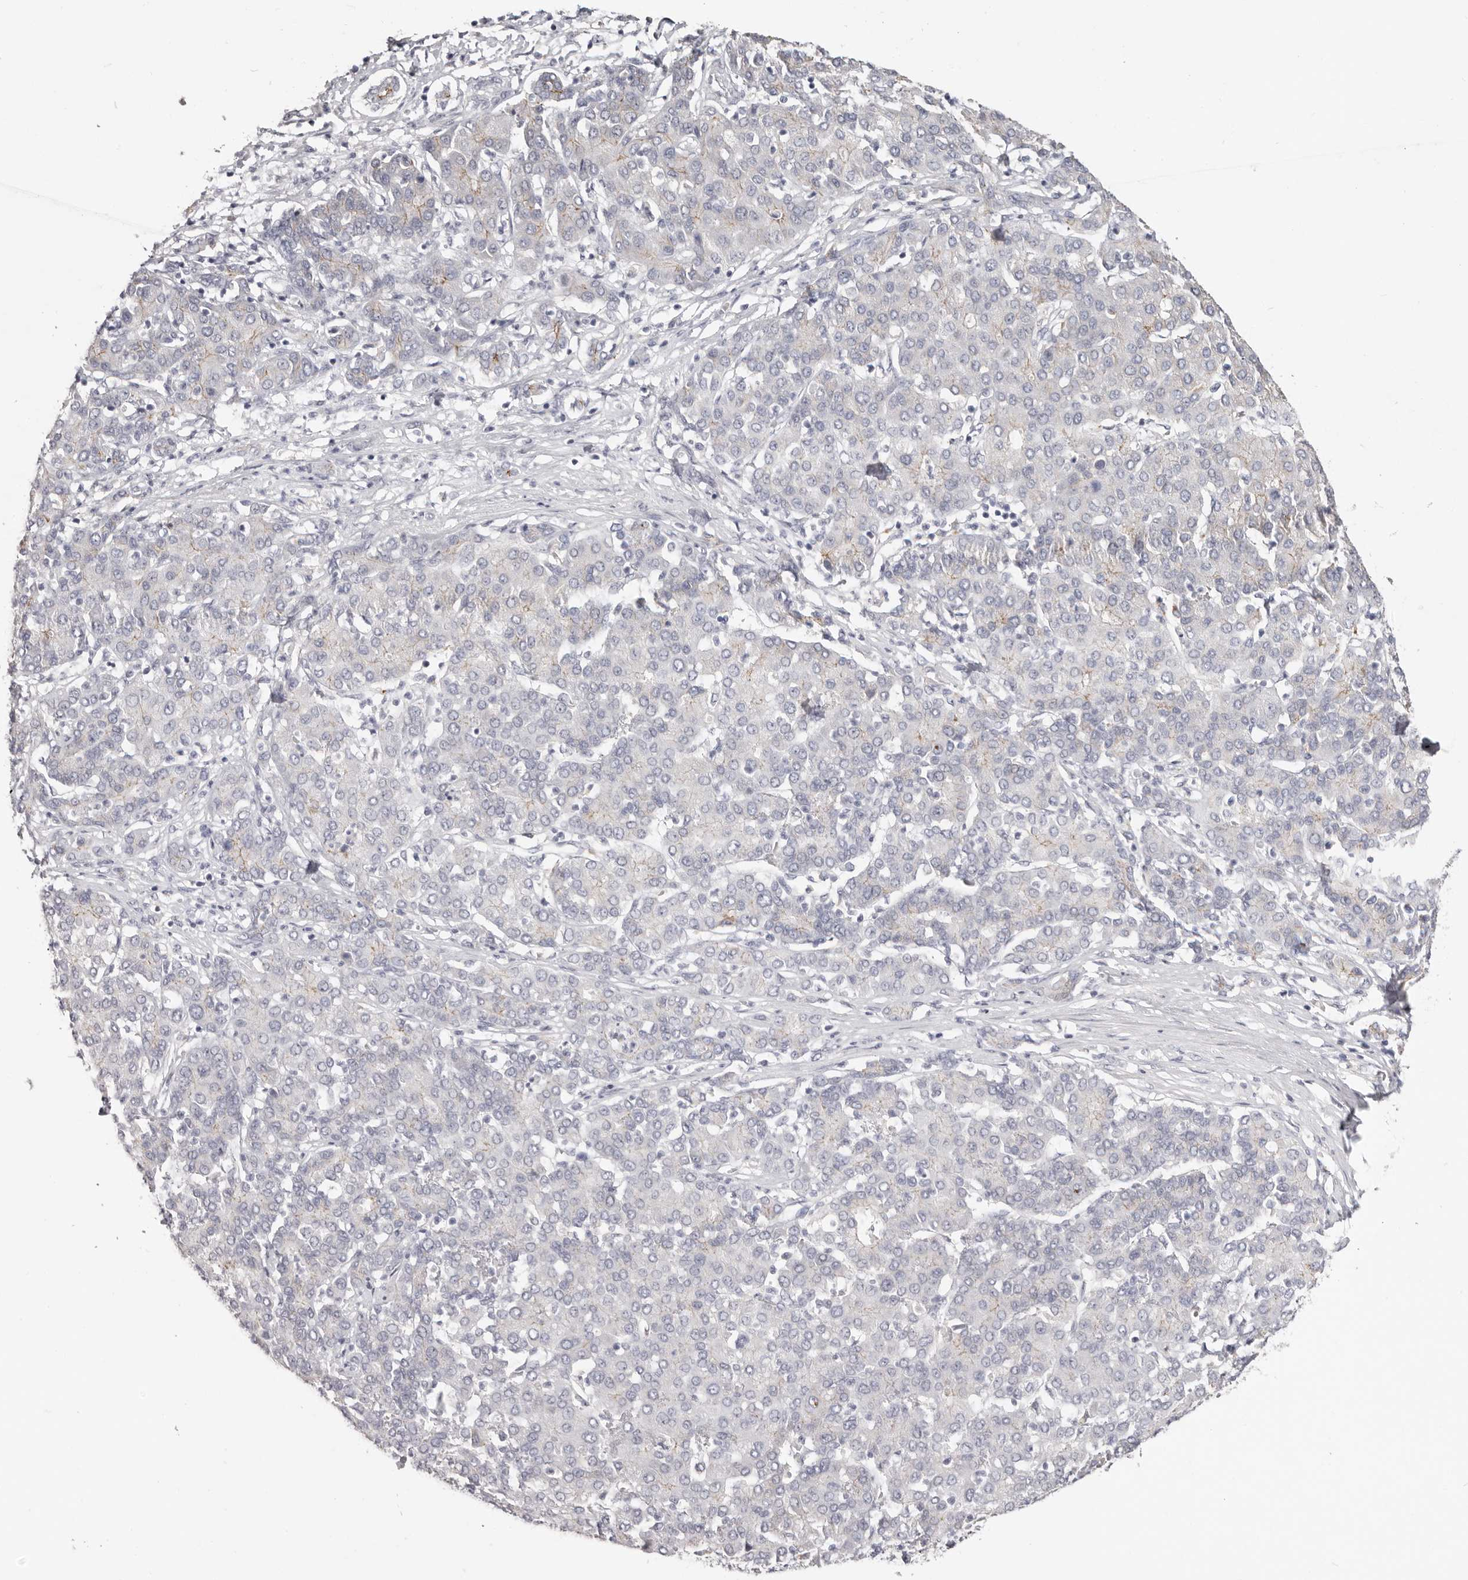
{"staining": {"intensity": "negative", "quantity": "none", "location": "none"}, "tissue": "liver cancer", "cell_type": "Tumor cells", "image_type": "cancer", "snomed": [{"axis": "morphology", "description": "Carcinoma, Hepatocellular, NOS"}, {"axis": "topography", "description": "Liver"}], "caption": "High magnification brightfield microscopy of hepatocellular carcinoma (liver) stained with DAB (3,3'-diaminobenzidine) (brown) and counterstained with hematoxylin (blue): tumor cells show no significant positivity. (Immunohistochemistry, brightfield microscopy, high magnification).", "gene": "PCDHB6", "patient": {"sex": "male", "age": 65}}